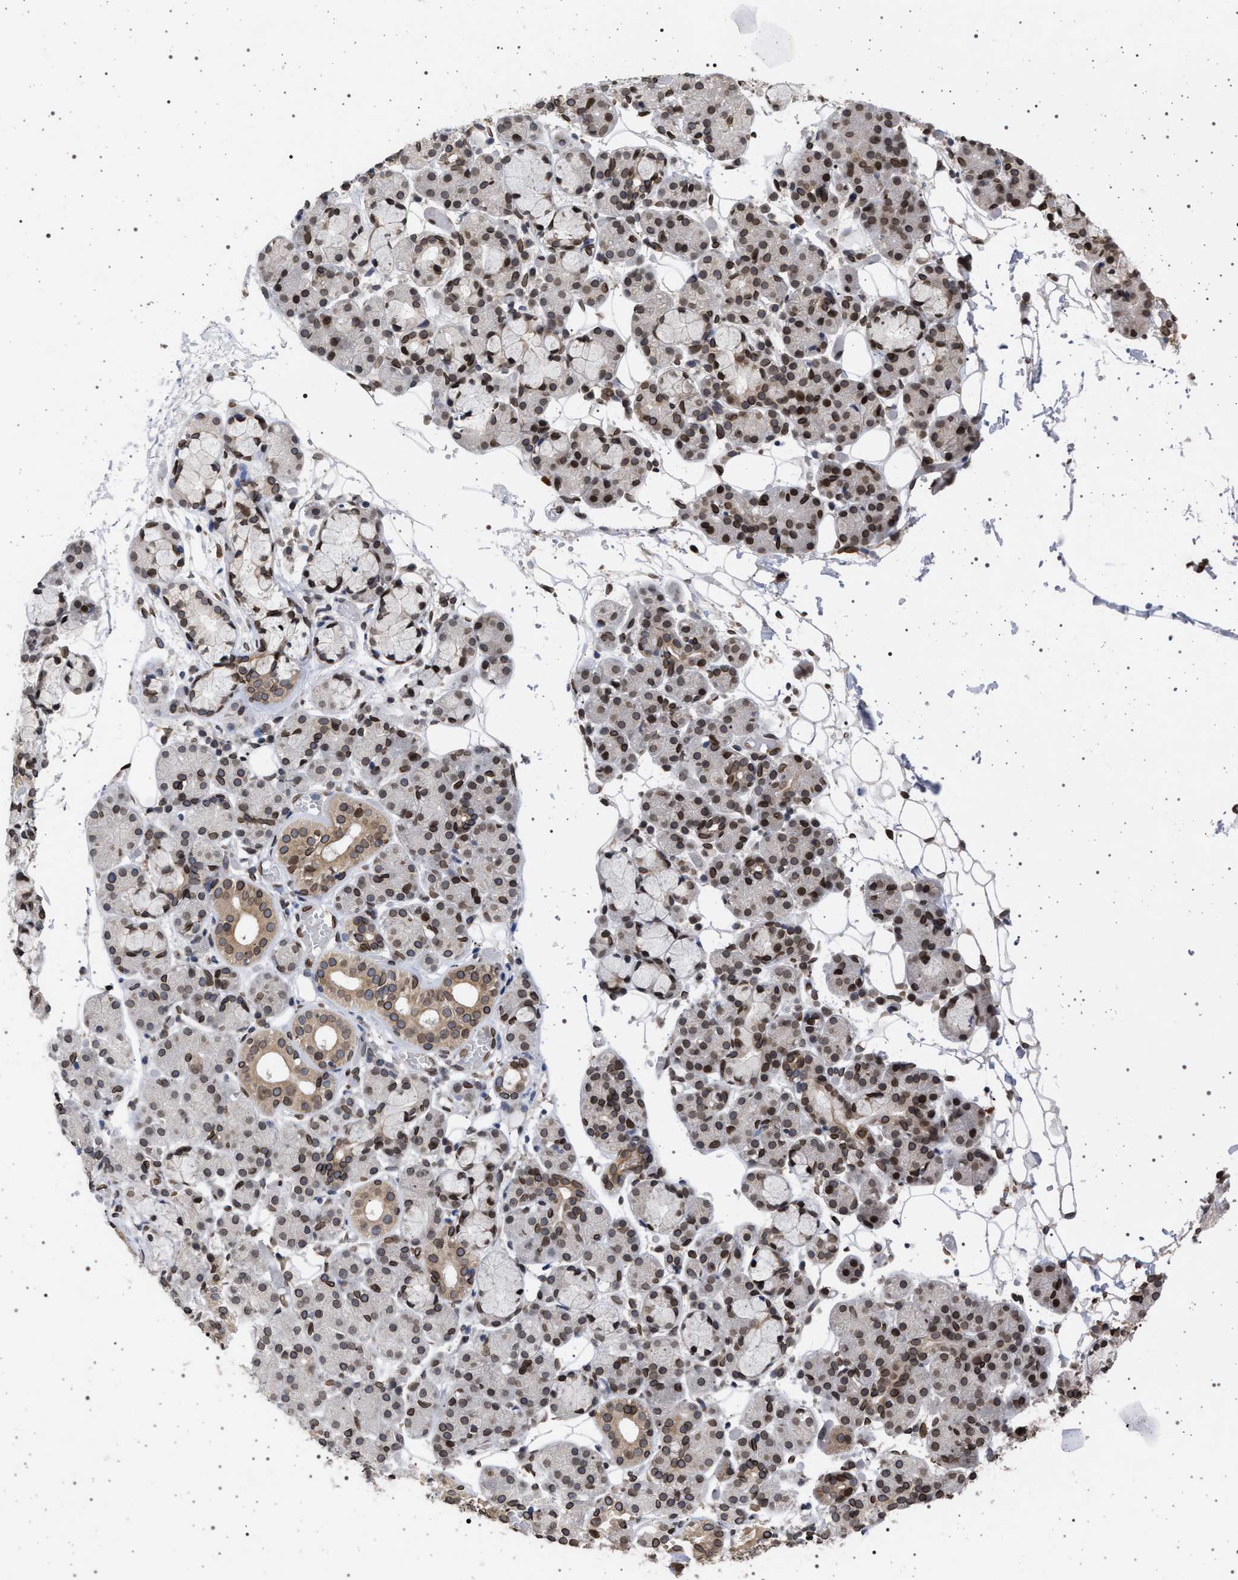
{"staining": {"intensity": "moderate", "quantity": ">75%", "location": "cytoplasmic/membranous,nuclear"}, "tissue": "salivary gland", "cell_type": "Glandular cells", "image_type": "normal", "snomed": [{"axis": "morphology", "description": "Normal tissue, NOS"}, {"axis": "topography", "description": "Salivary gland"}], "caption": "Moderate cytoplasmic/membranous,nuclear staining for a protein is identified in approximately >75% of glandular cells of normal salivary gland using immunohistochemistry (IHC).", "gene": "ING2", "patient": {"sex": "male", "age": 63}}